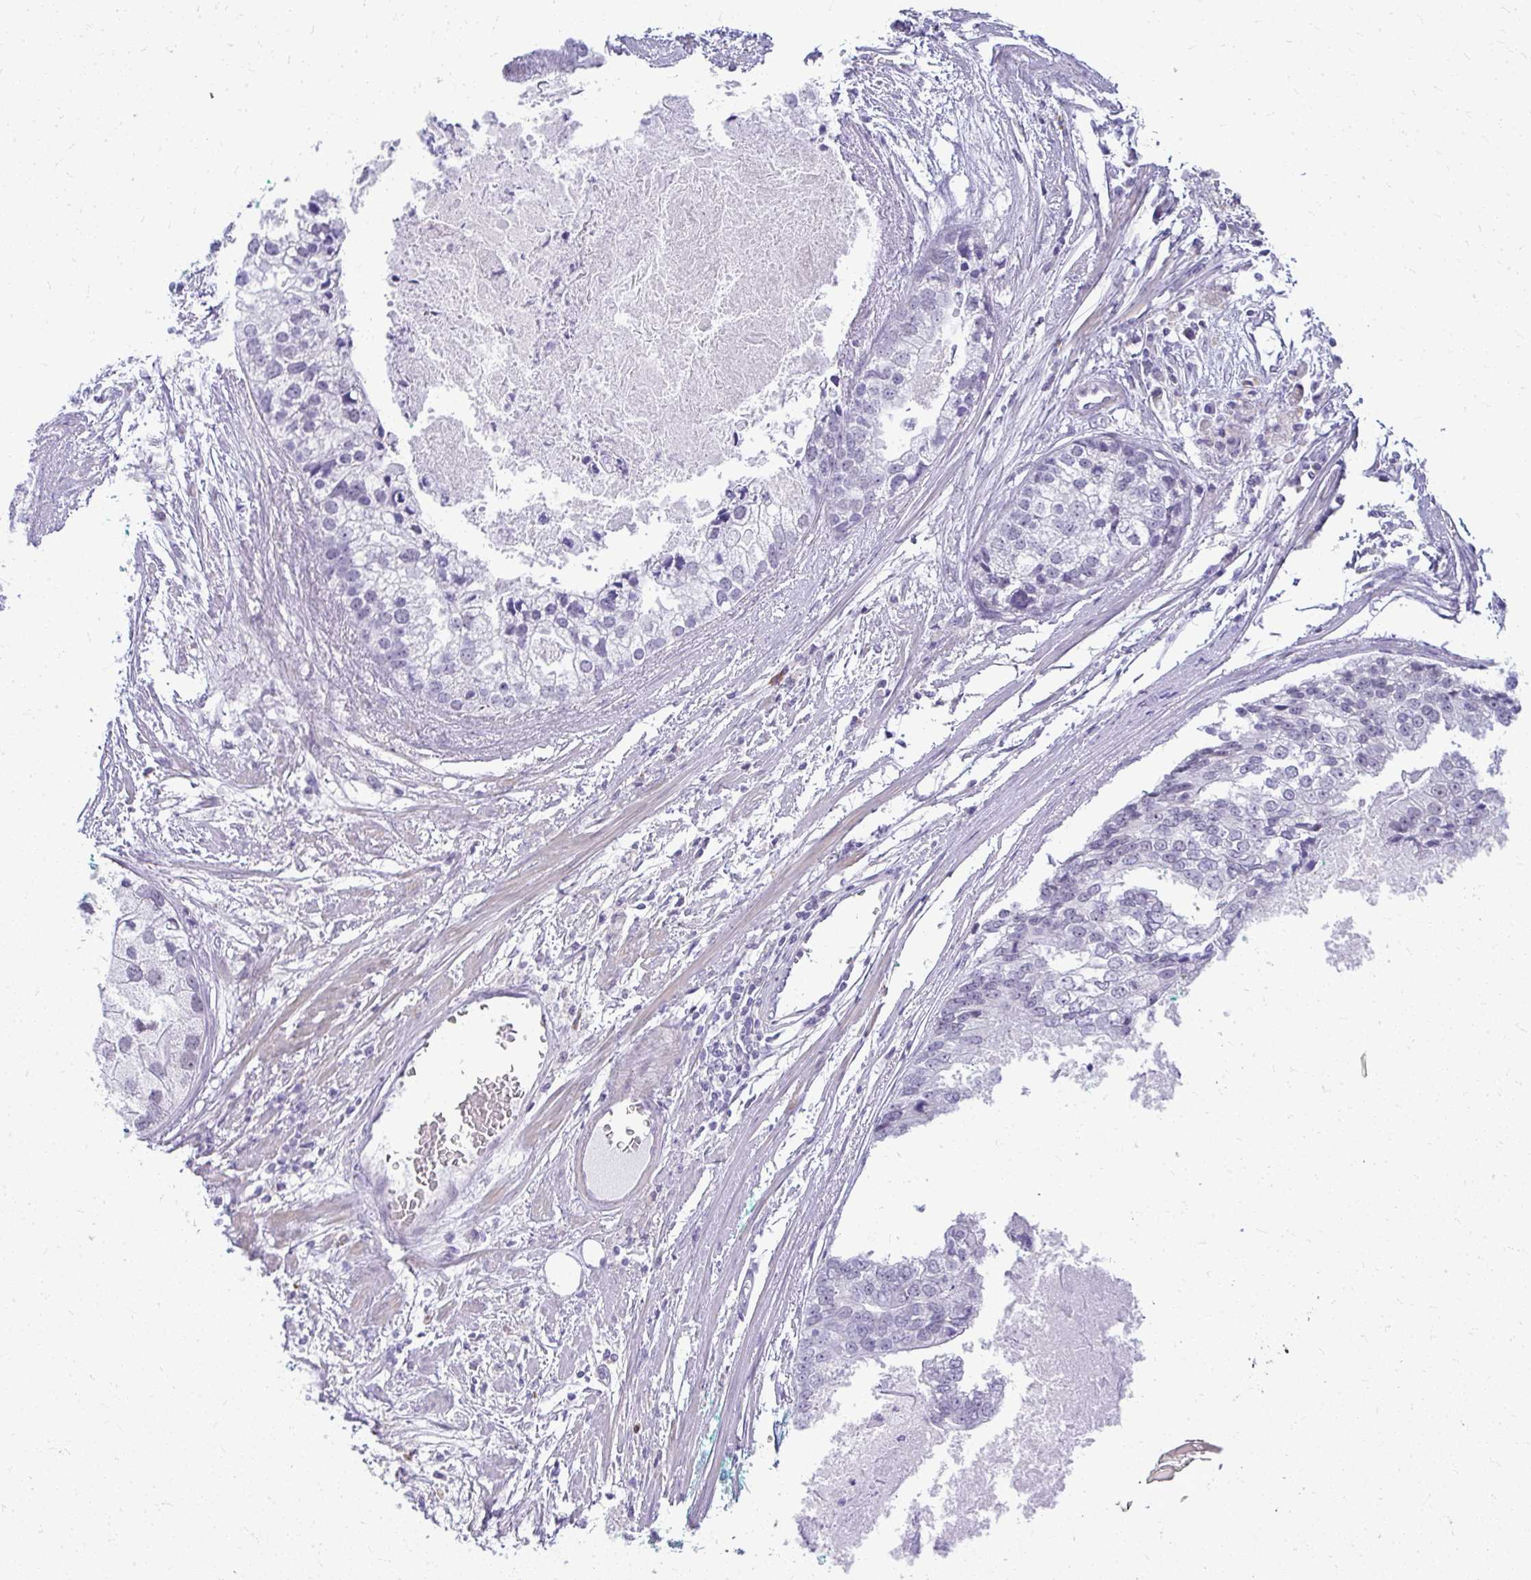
{"staining": {"intensity": "negative", "quantity": "none", "location": "none"}, "tissue": "prostate cancer", "cell_type": "Tumor cells", "image_type": "cancer", "snomed": [{"axis": "morphology", "description": "Adenocarcinoma, High grade"}, {"axis": "topography", "description": "Prostate"}], "caption": "This is an immunohistochemistry (IHC) photomicrograph of prostate cancer. There is no positivity in tumor cells.", "gene": "TEX33", "patient": {"sex": "male", "age": 62}}